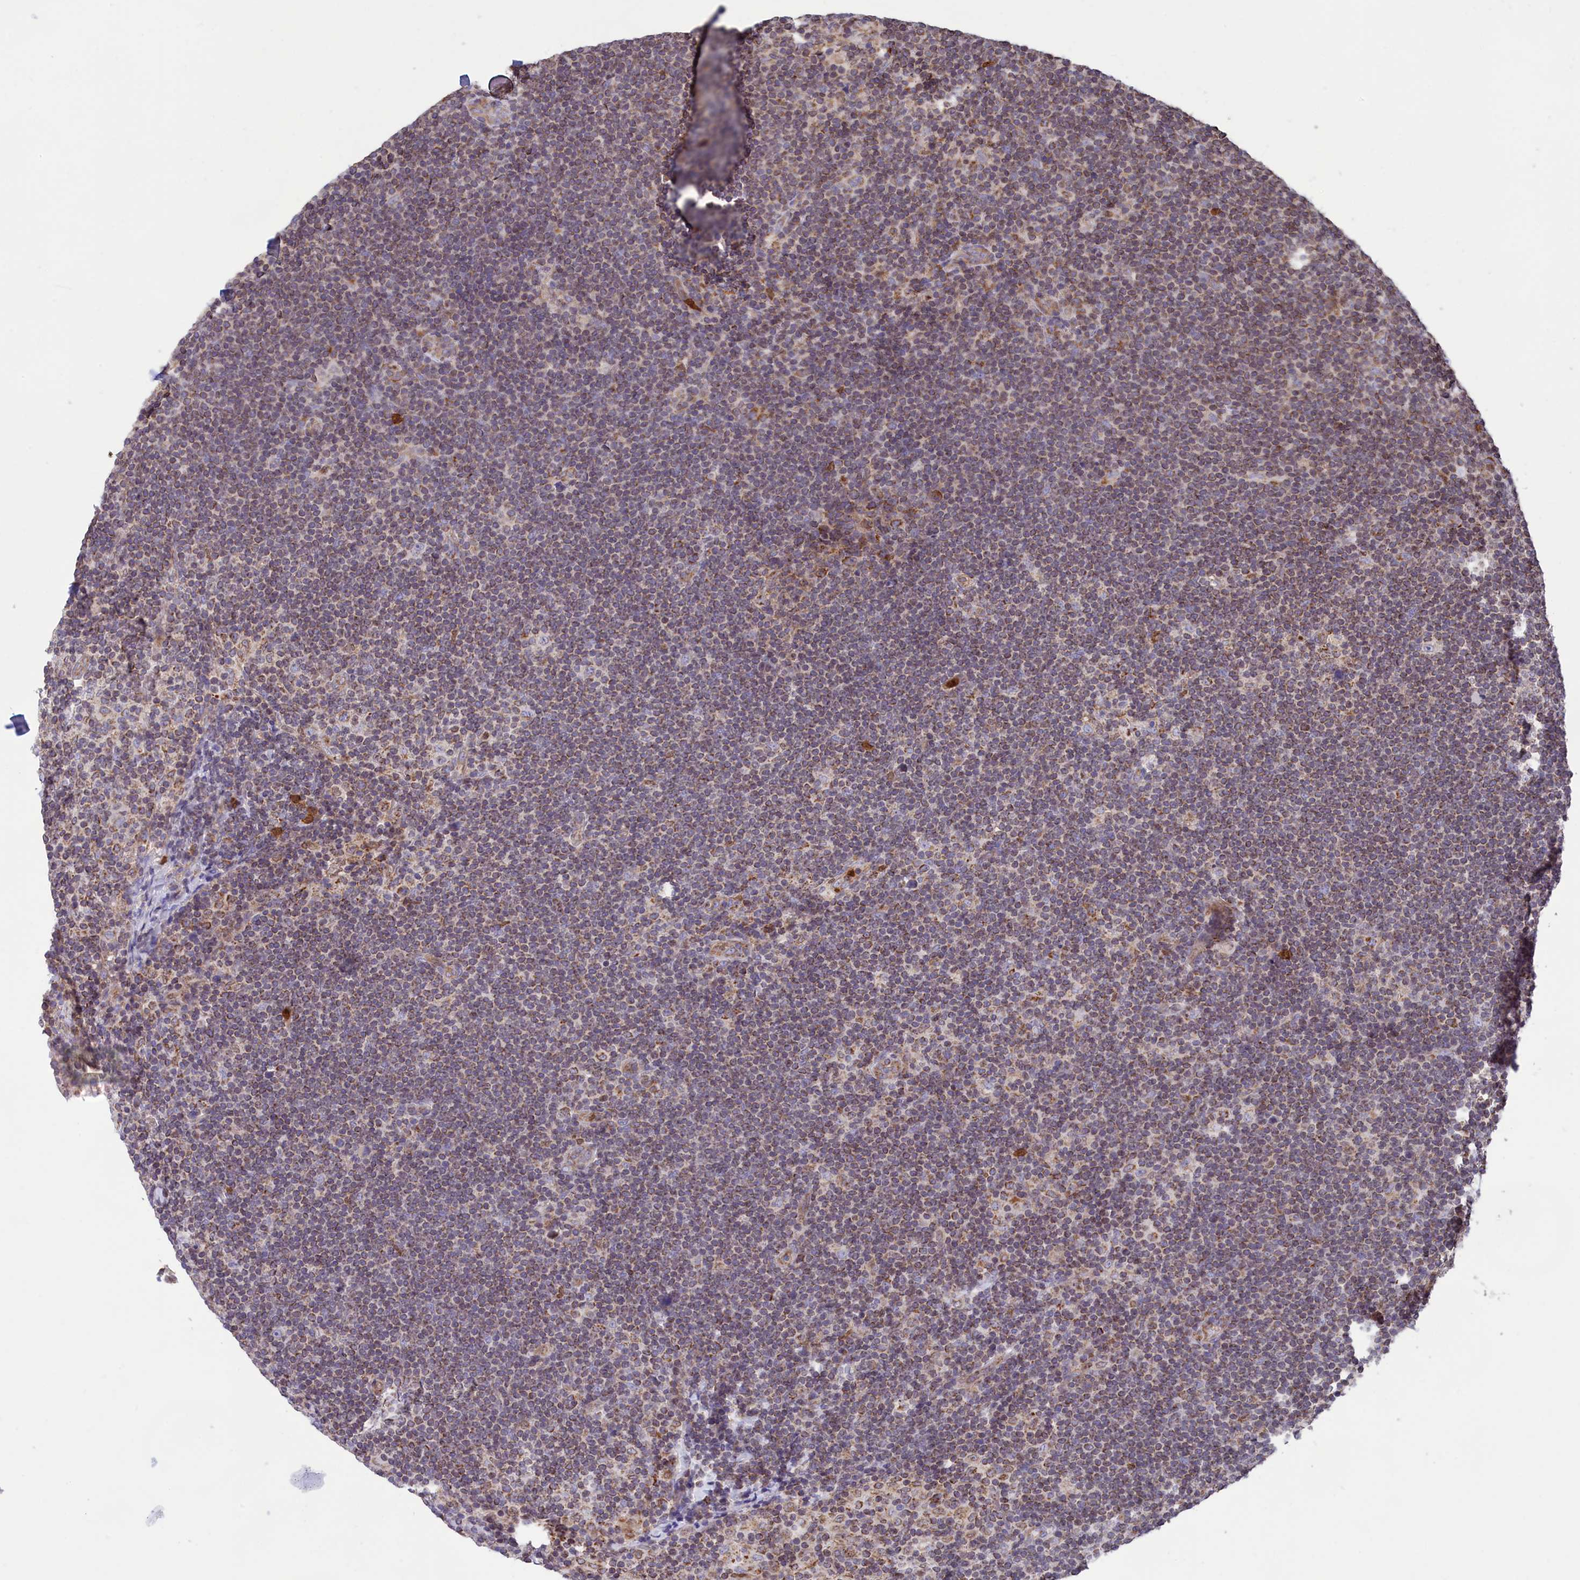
{"staining": {"intensity": "negative", "quantity": "none", "location": "none"}, "tissue": "lymphoma", "cell_type": "Tumor cells", "image_type": "cancer", "snomed": [{"axis": "morphology", "description": "Hodgkin's disease, NOS"}, {"axis": "topography", "description": "Lymph node"}], "caption": "Tumor cells show no significant protein expression in lymphoma. The staining was performed using DAB to visualize the protein expression in brown, while the nuclei were stained in blue with hematoxylin (Magnification: 20x).", "gene": "PKHD1L1", "patient": {"sex": "female", "age": 57}}